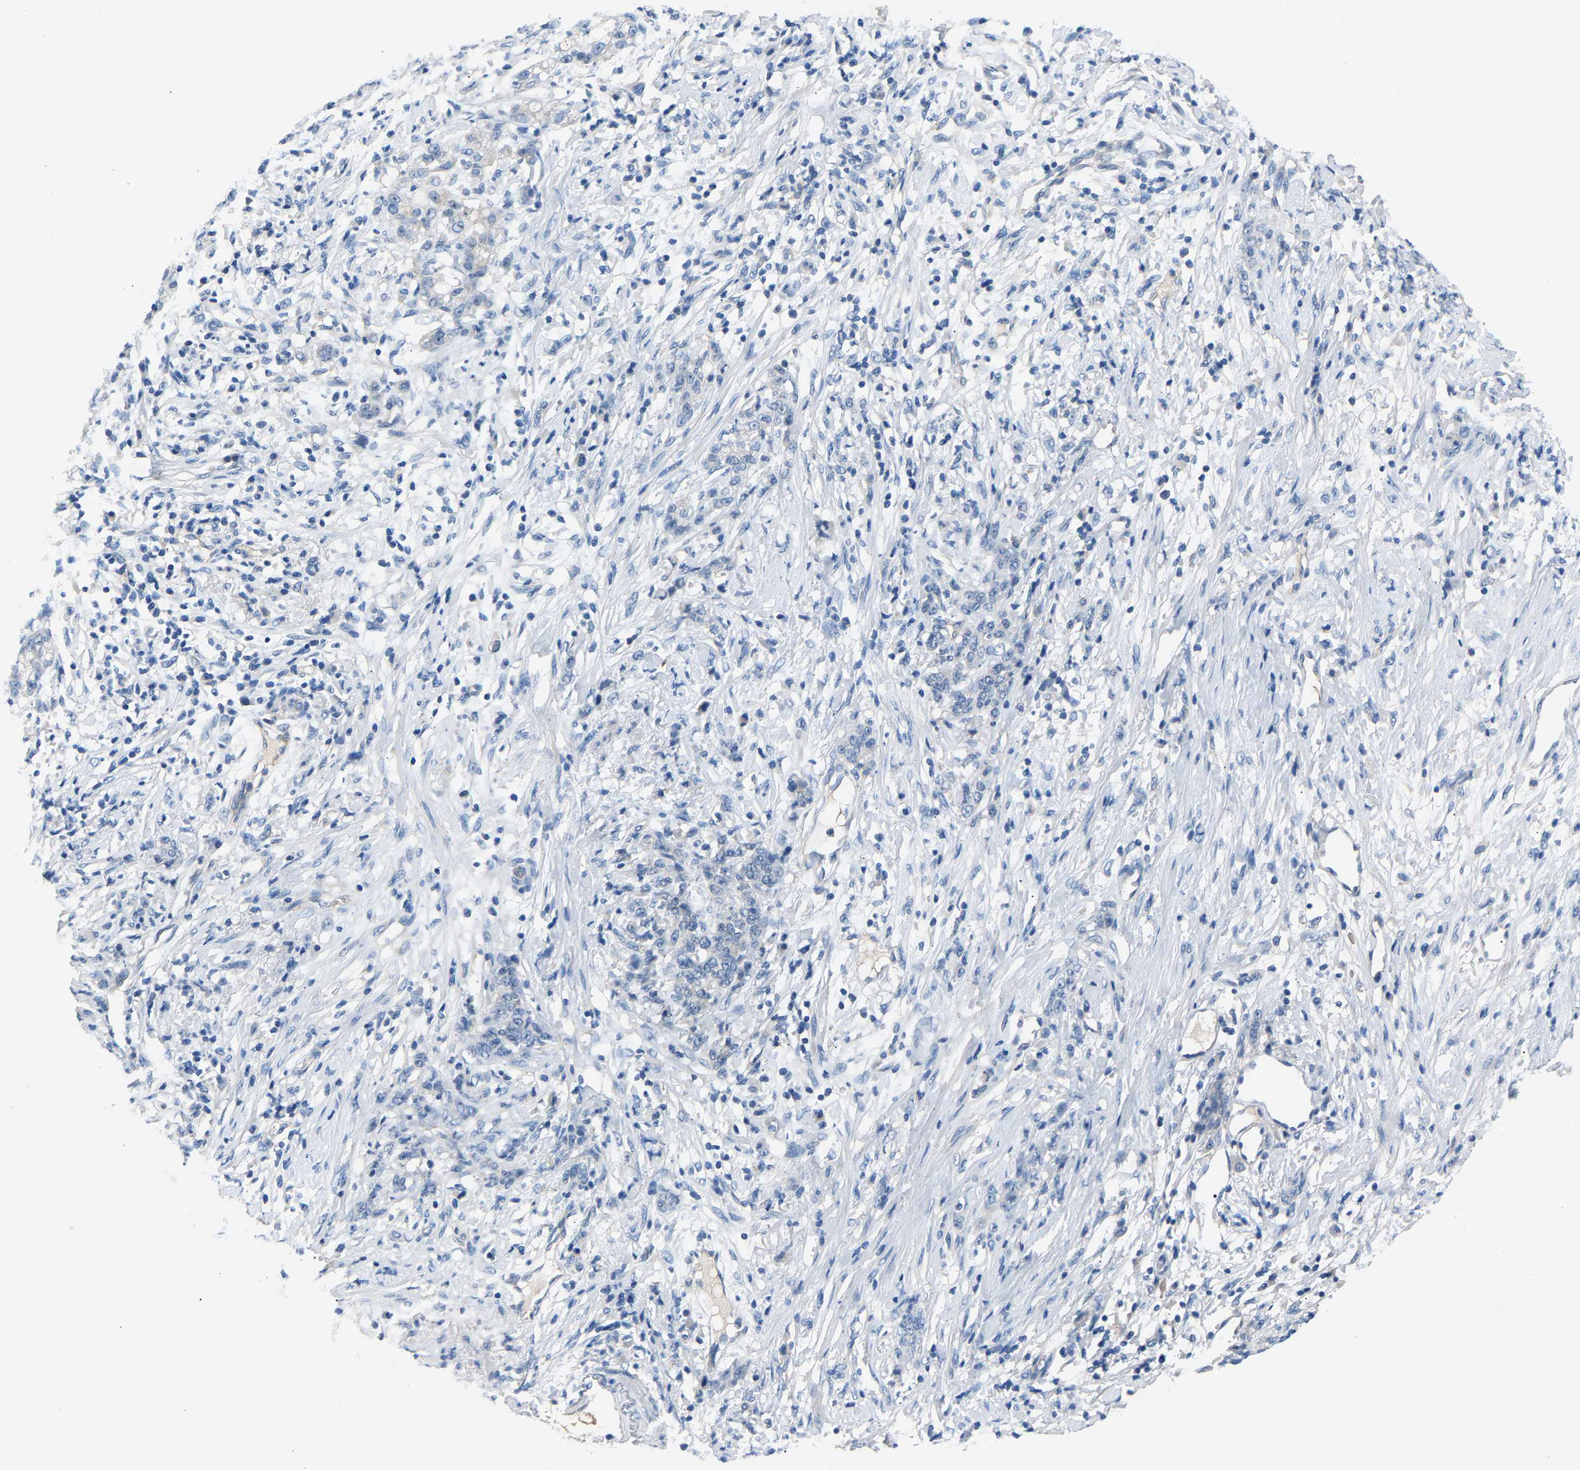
{"staining": {"intensity": "negative", "quantity": "none", "location": "none"}, "tissue": "stomach cancer", "cell_type": "Tumor cells", "image_type": "cancer", "snomed": [{"axis": "morphology", "description": "Adenocarcinoma, NOS"}, {"axis": "topography", "description": "Stomach, lower"}], "caption": "This is a photomicrograph of IHC staining of stomach adenocarcinoma, which shows no staining in tumor cells.", "gene": "DNAAF5", "patient": {"sex": "male", "age": 88}}